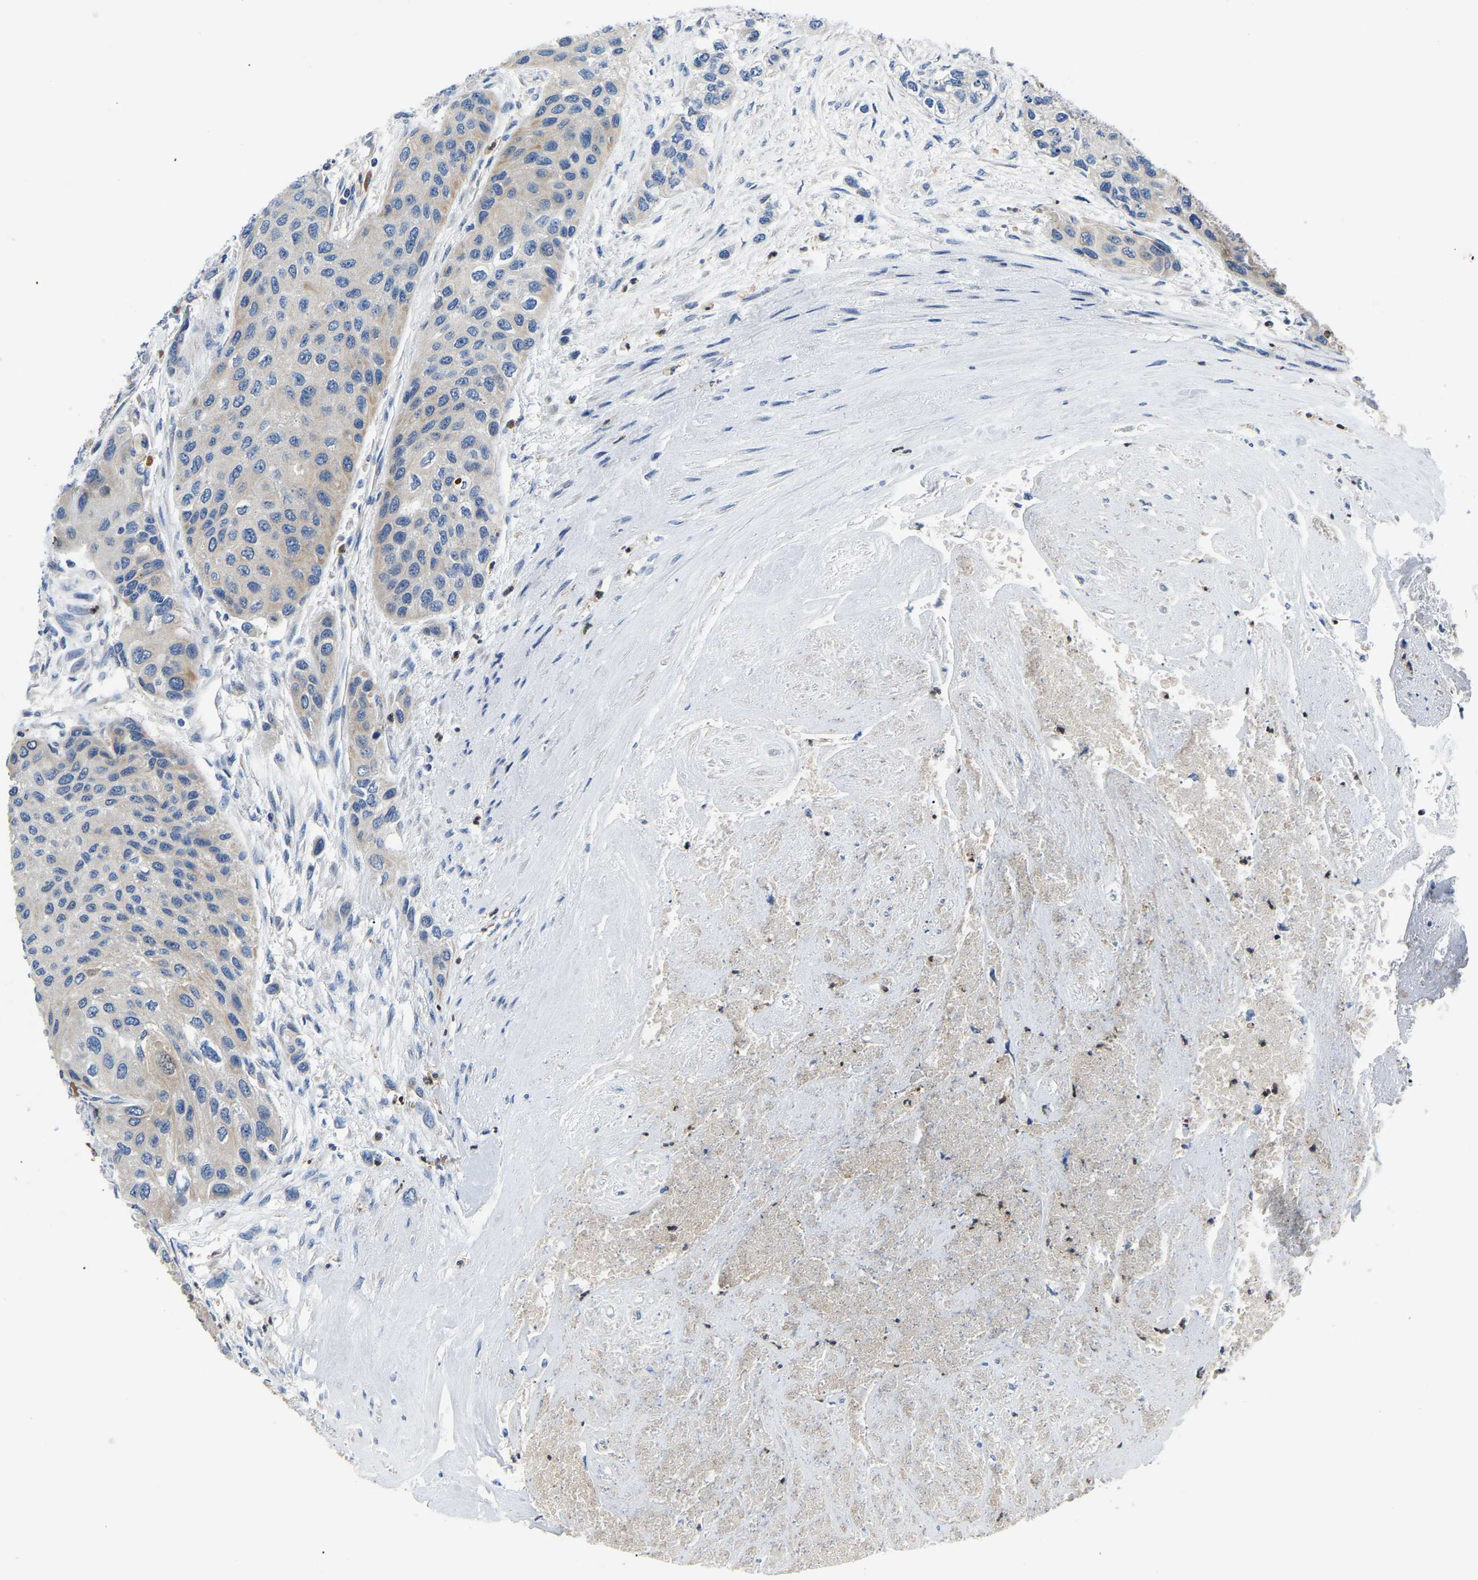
{"staining": {"intensity": "negative", "quantity": "none", "location": "none"}, "tissue": "urothelial cancer", "cell_type": "Tumor cells", "image_type": "cancer", "snomed": [{"axis": "morphology", "description": "Urothelial carcinoma, High grade"}, {"axis": "topography", "description": "Urinary bladder"}], "caption": "Protein analysis of urothelial cancer displays no significant staining in tumor cells.", "gene": "TOR1B", "patient": {"sex": "female", "age": 56}}